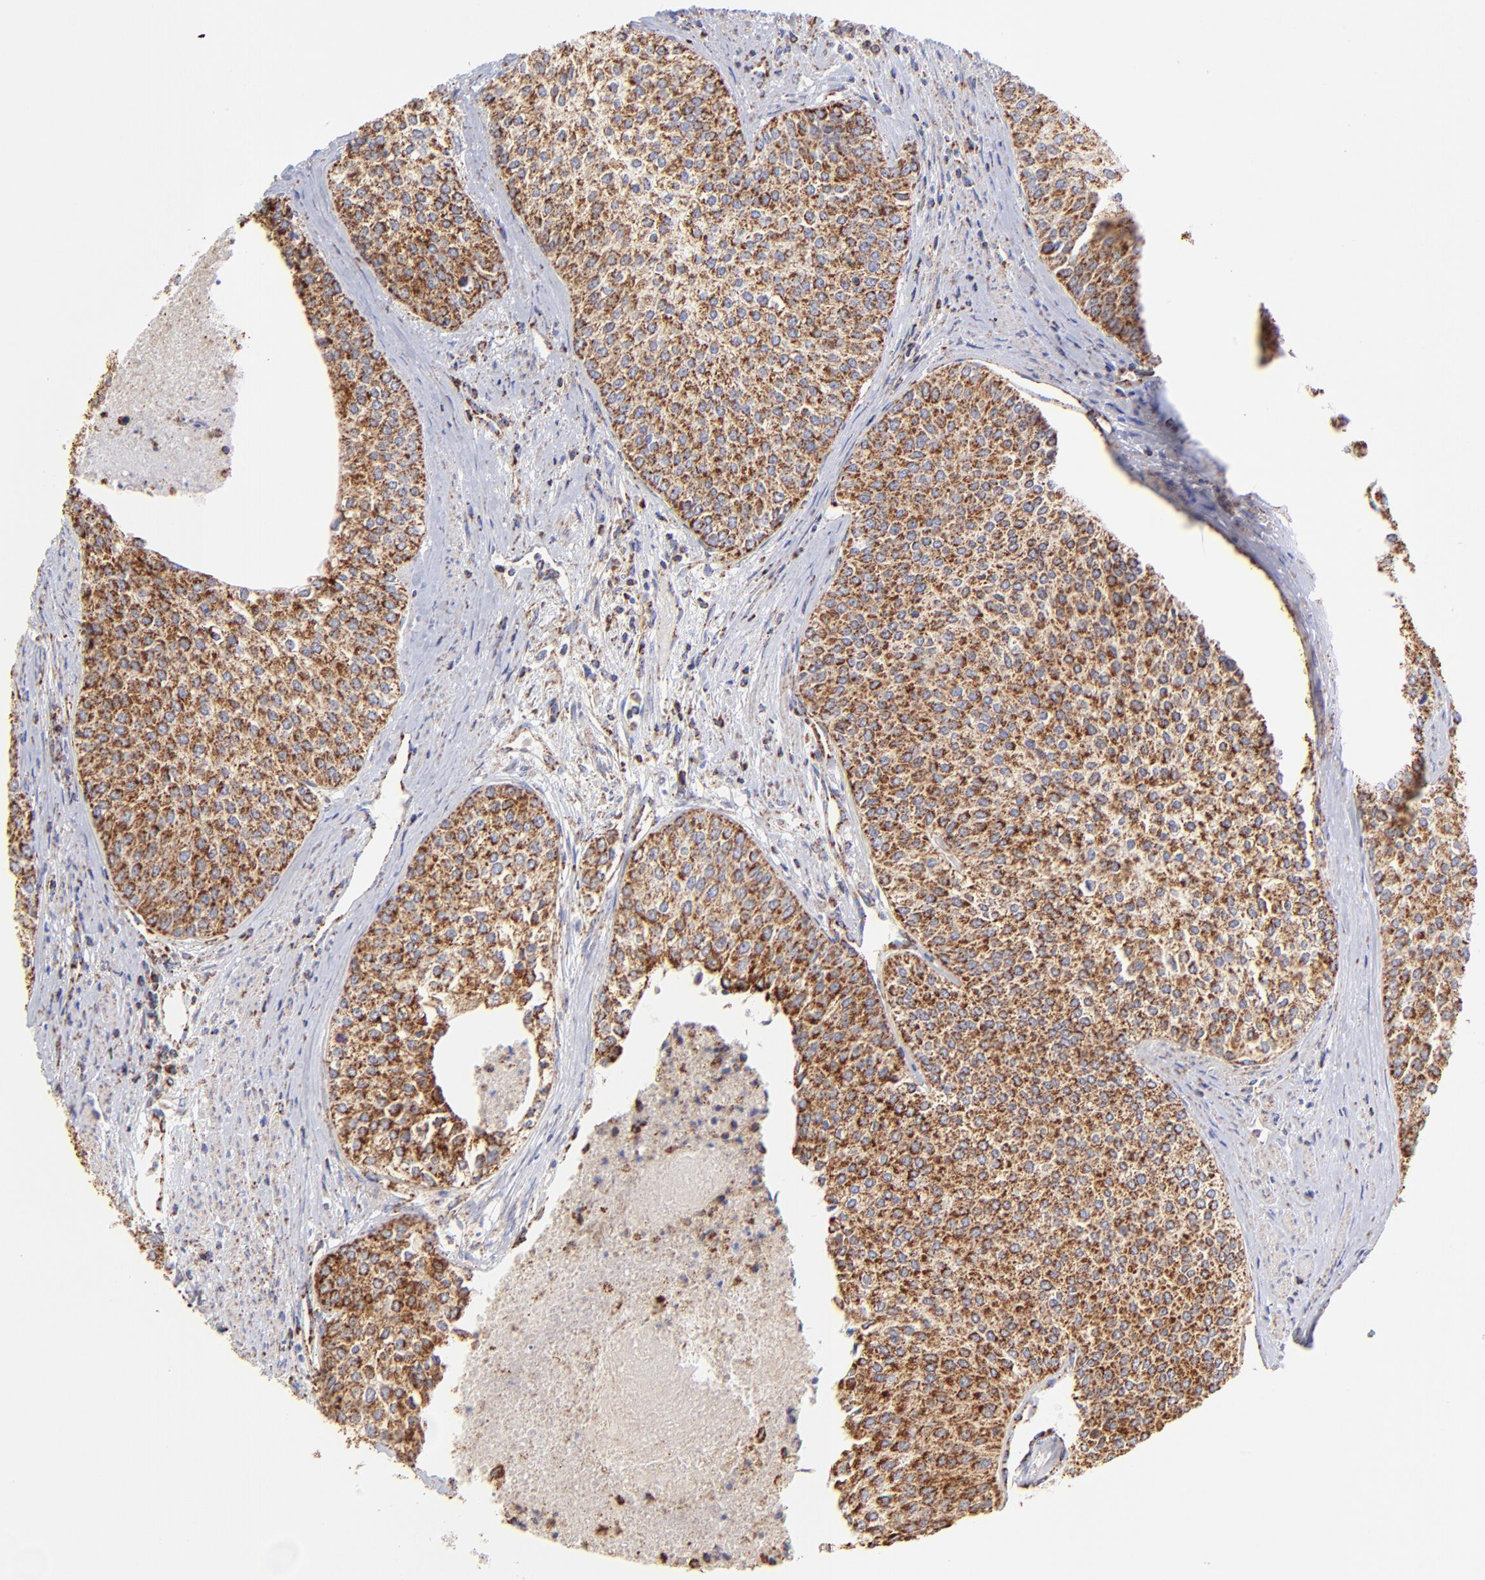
{"staining": {"intensity": "moderate", "quantity": ">75%", "location": "cytoplasmic/membranous"}, "tissue": "urothelial cancer", "cell_type": "Tumor cells", "image_type": "cancer", "snomed": [{"axis": "morphology", "description": "Urothelial carcinoma, Low grade"}, {"axis": "topography", "description": "Urinary bladder"}], "caption": "Urothelial carcinoma (low-grade) stained for a protein (brown) reveals moderate cytoplasmic/membranous positive positivity in about >75% of tumor cells.", "gene": "ECH1", "patient": {"sex": "female", "age": 73}}